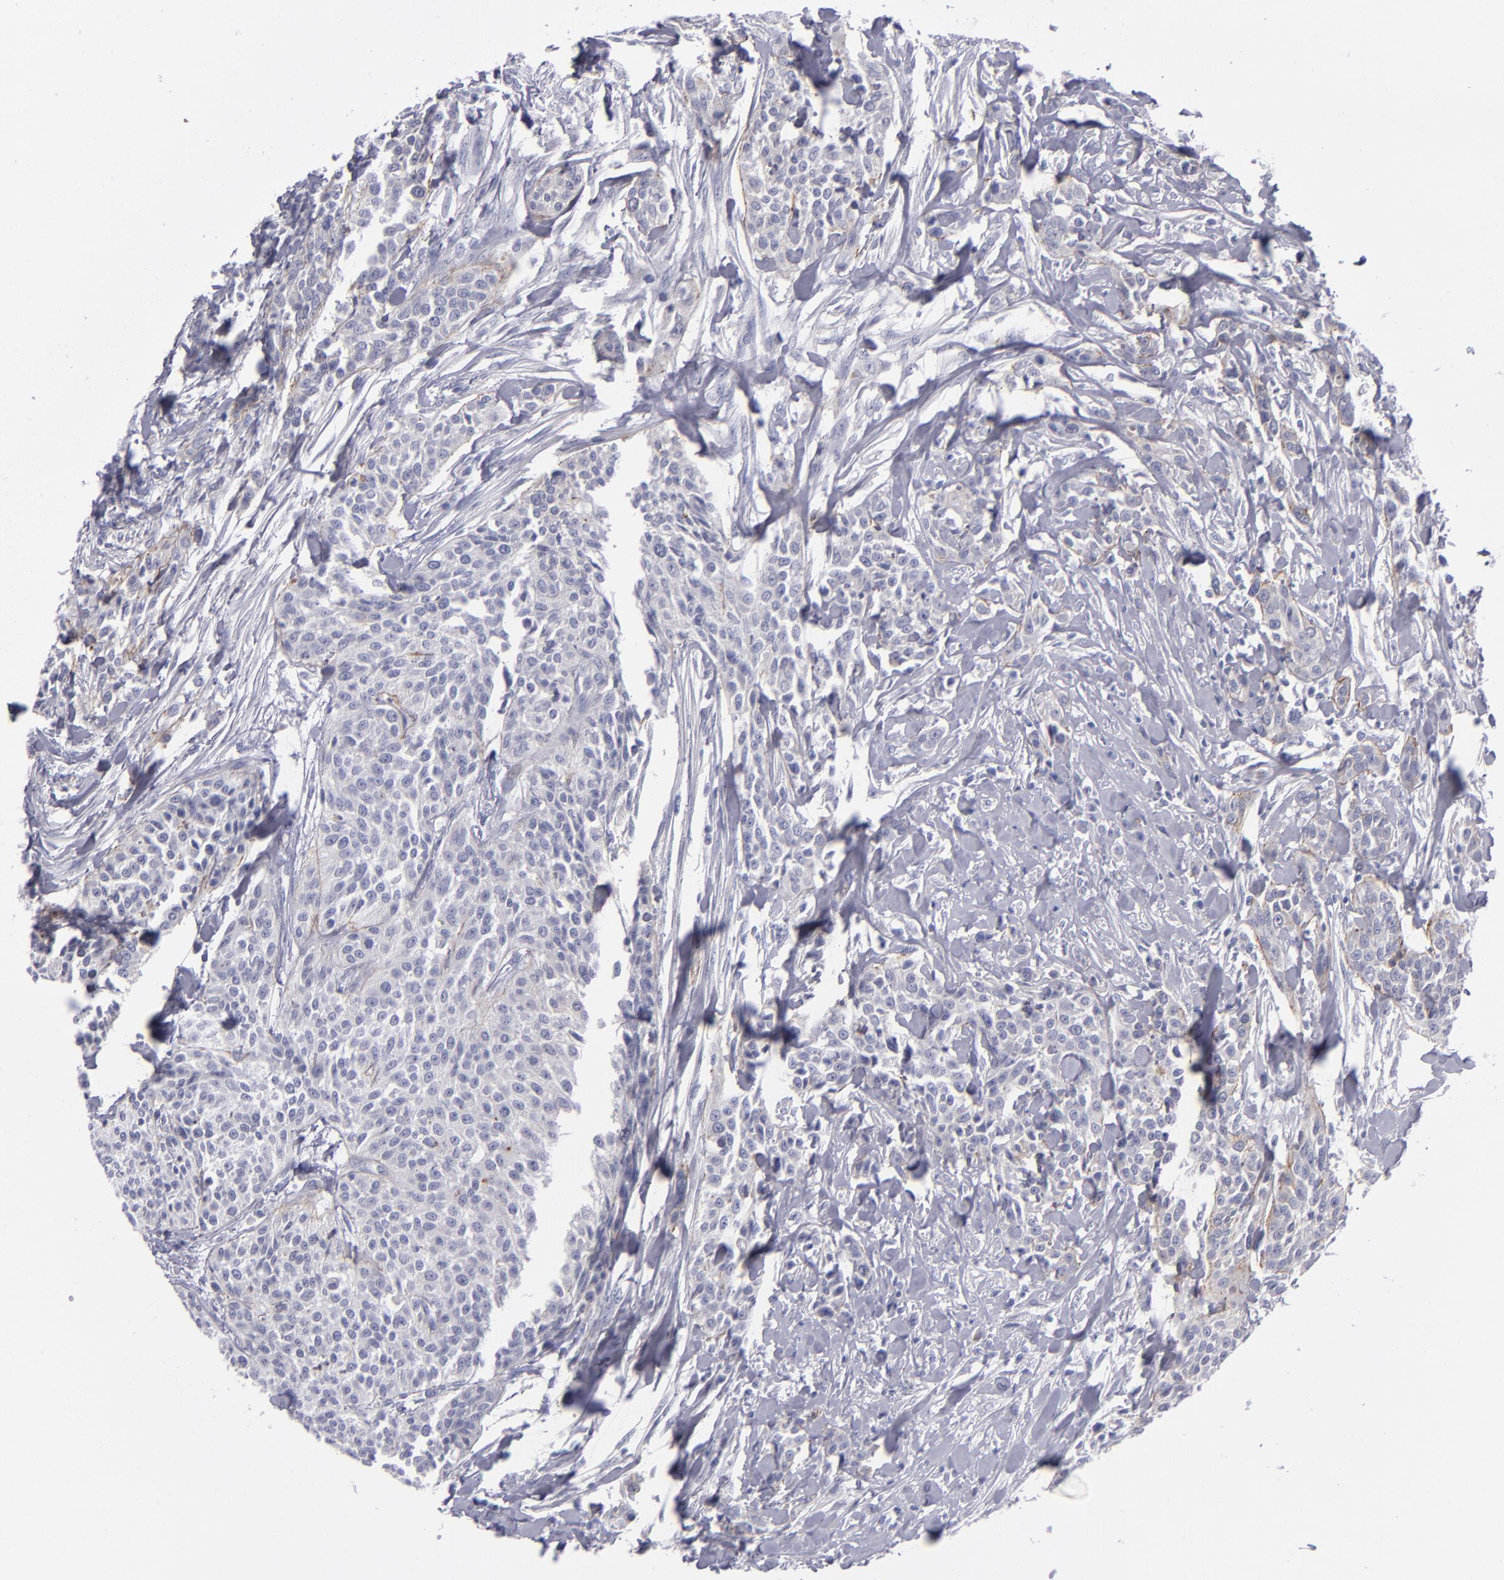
{"staining": {"intensity": "weak", "quantity": "<25%", "location": "cytoplasmic/membranous"}, "tissue": "urothelial cancer", "cell_type": "Tumor cells", "image_type": "cancer", "snomed": [{"axis": "morphology", "description": "Urothelial carcinoma, High grade"}, {"axis": "topography", "description": "Urinary bladder"}], "caption": "DAB immunohistochemical staining of human urothelial cancer shows no significant staining in tumor cells.", "gene": "ITGB4", "patient": {"sex": "male", "age": 56}}